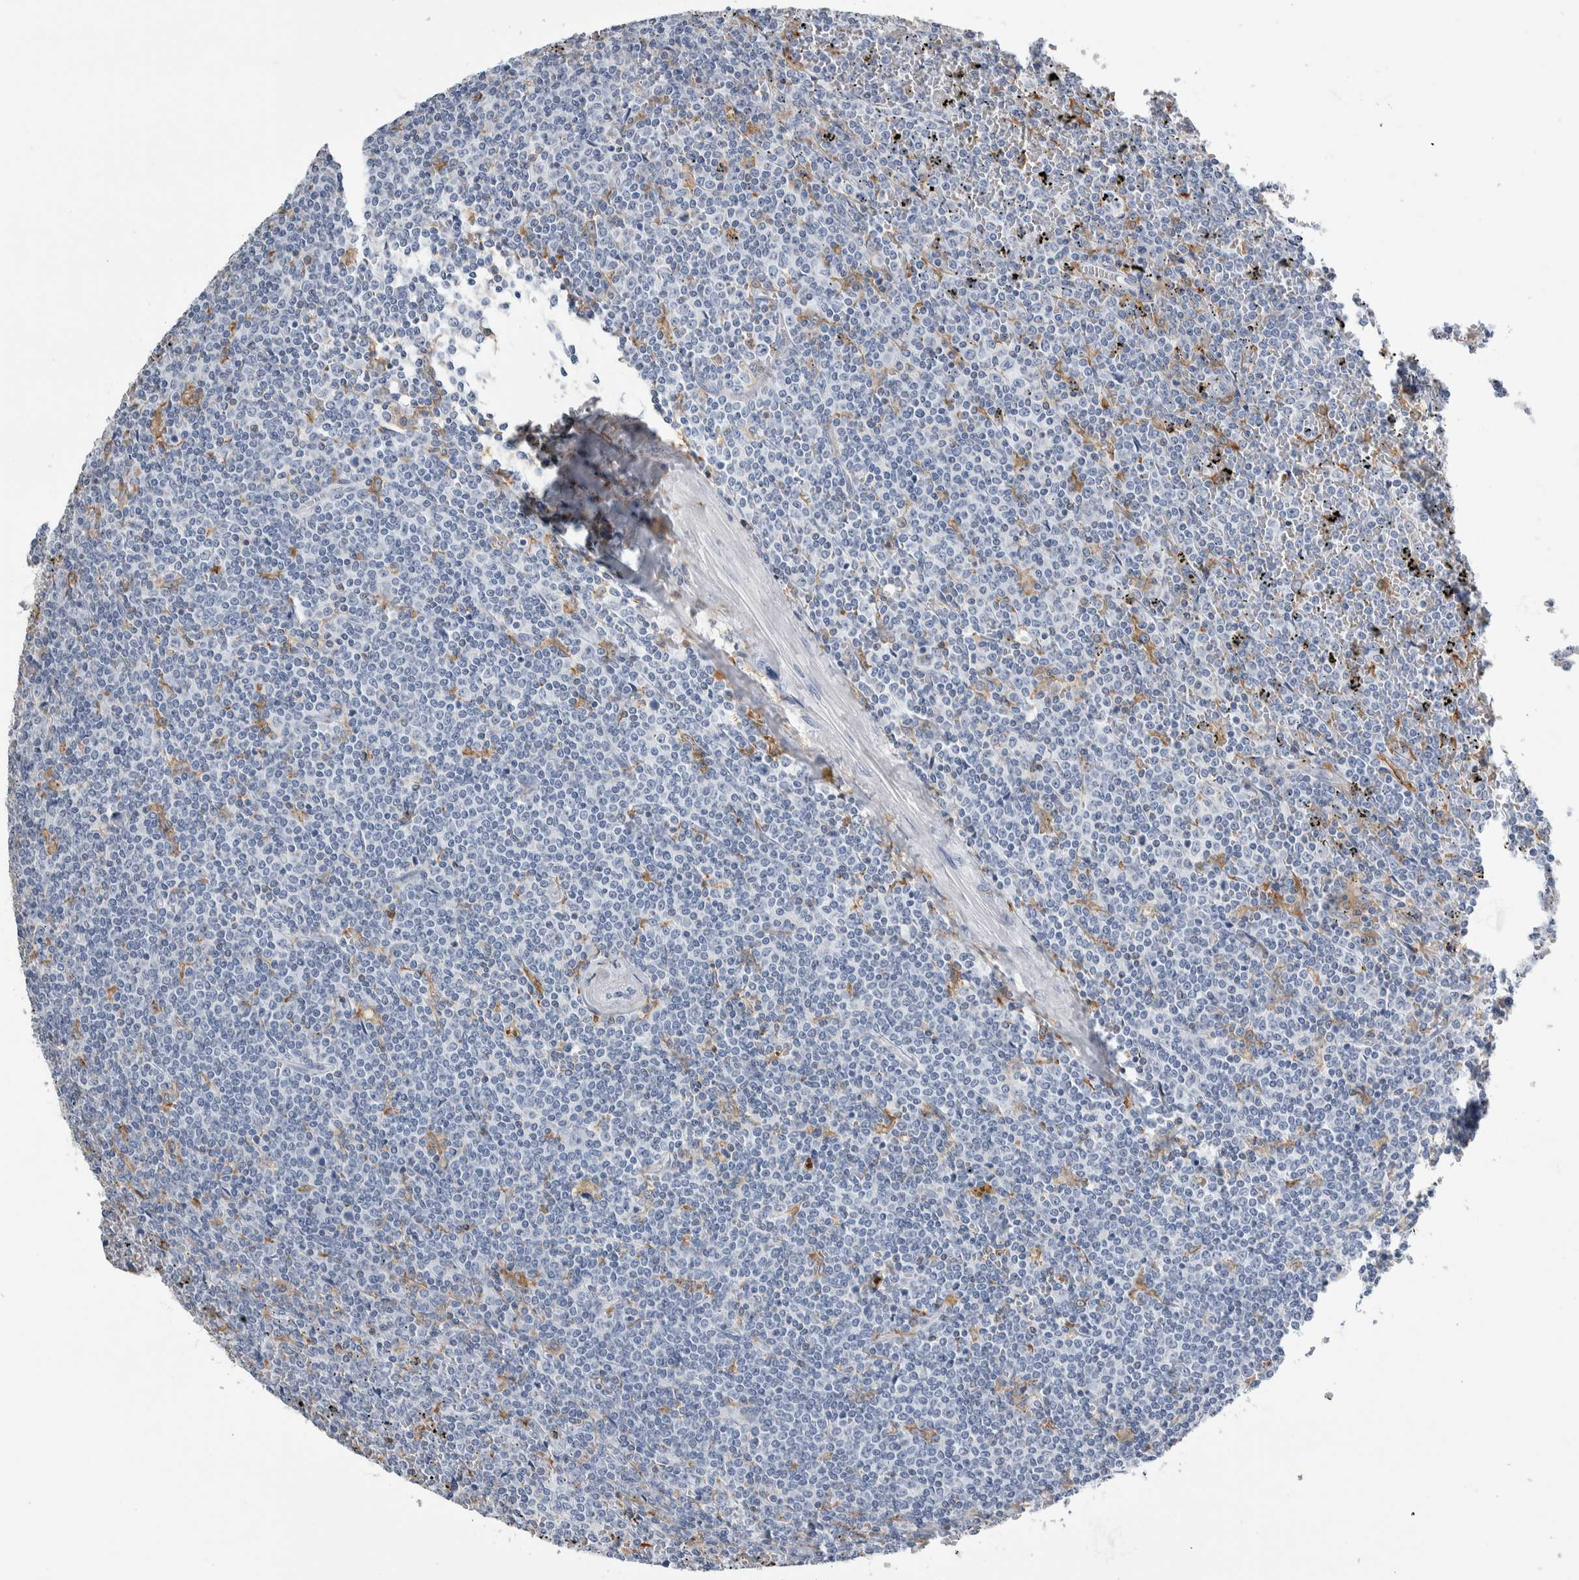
{"staining": {"intensity": "negative", "quantity": "none", "location": "none"}, "tissue": "lymphoma", "cell_type": "Tumor cells", "image_type": "cancer", "snomed": [{"axis": "morphology", "description": "Malignant lymphoma, non-Hodgkin's type, Low grade"}, {"axis": "topography", "description": "Spleen"}], "caption": "This is an immunohistochemistry micrograph of human malignant lymphoma, non-Hodgkin's type (low-grade). There is no staining in tumor cells.", "gene": "SKAP2", "patient": {"sex": "female", "age": 19}}